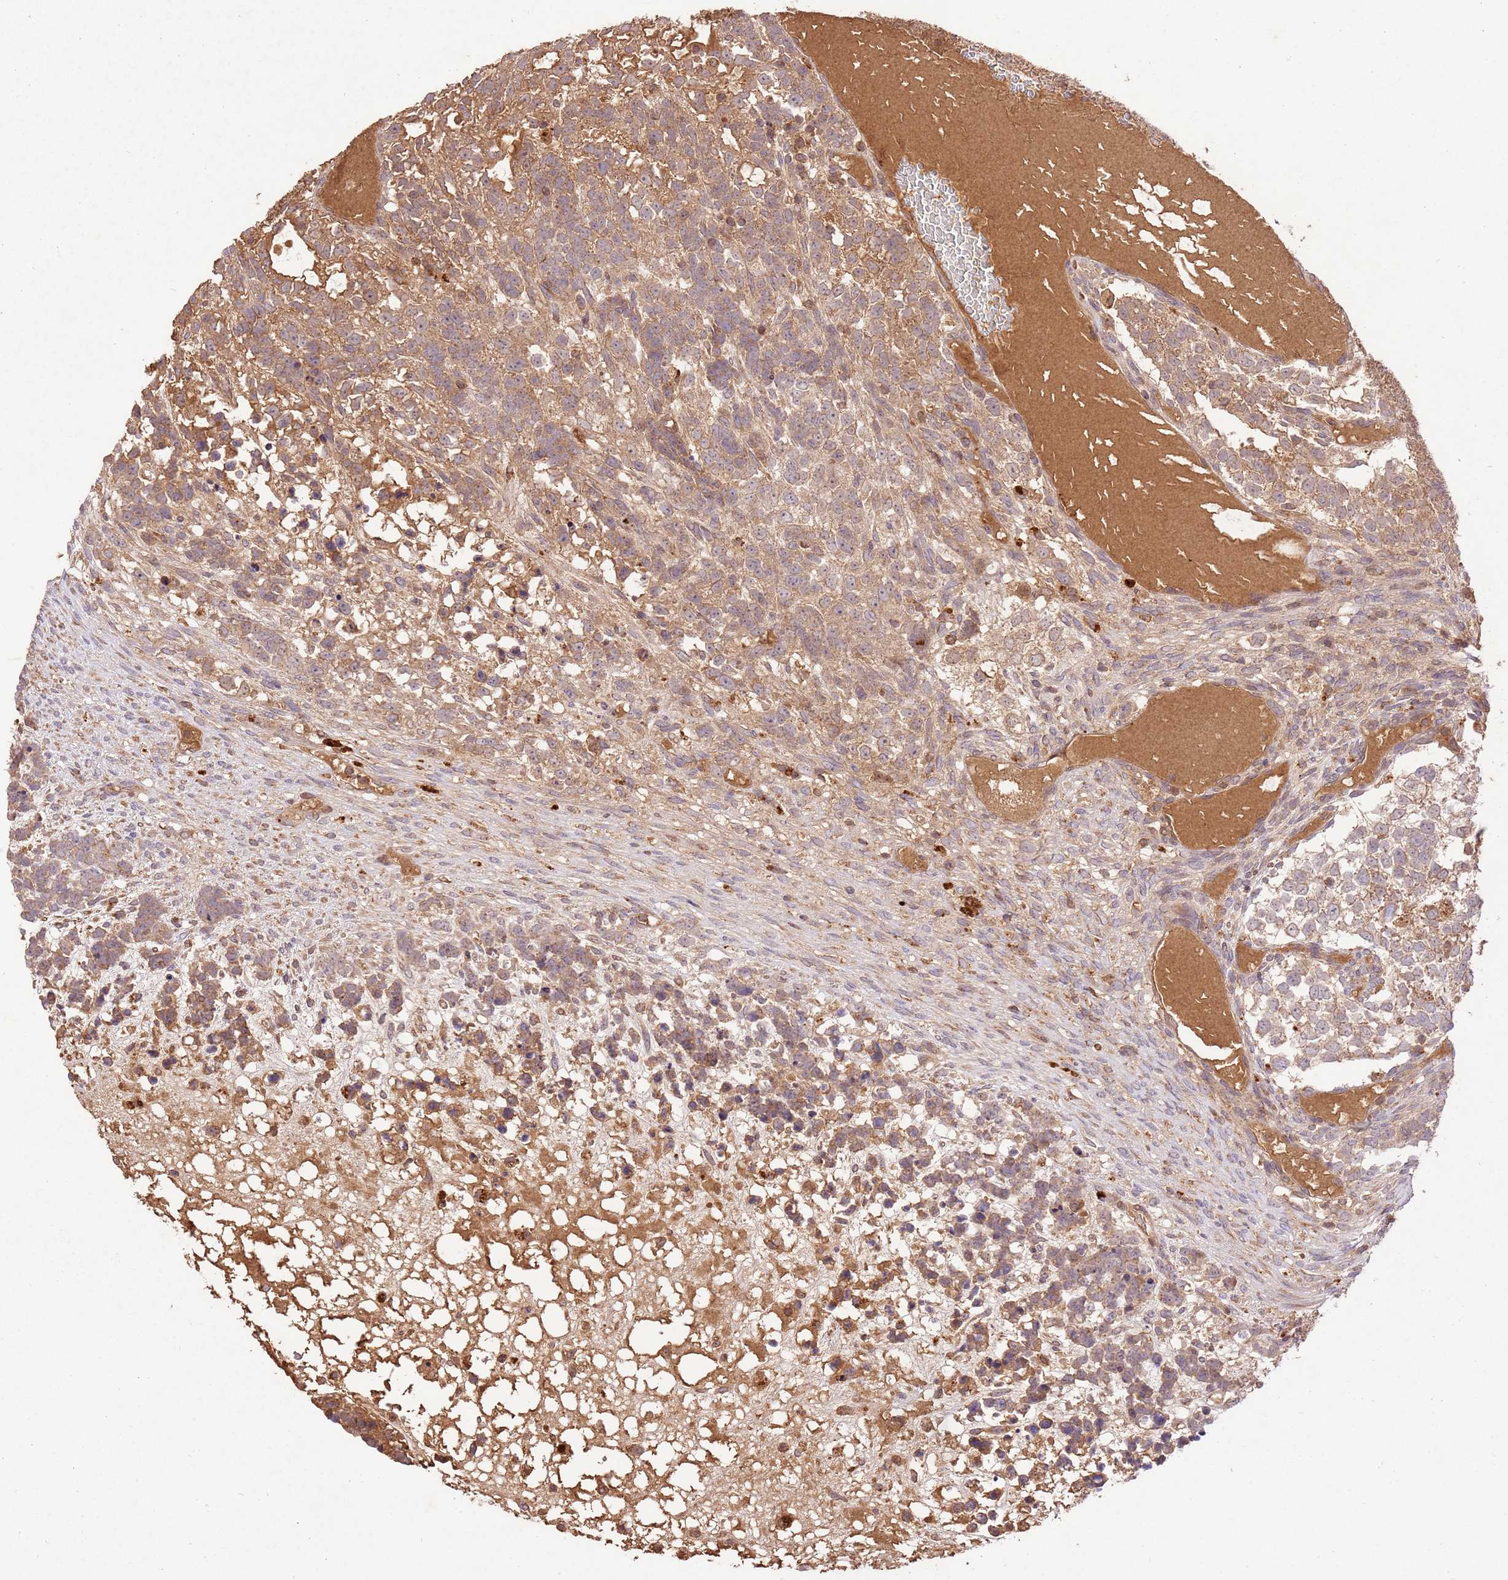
{"staining": {"intensity": "moderate", "quantity": ">75%", "location": "cytoplasmic/membranous"}, "tissue": "testis cancer", "cell_type": "Tumor cells", "image_type": "cancer", "snomed": [{"axis": "morphology", "description": "Carcinoma, Embryonal, NOS"}, {"axis": "topography", "description": "Testis"}], "caption": "Immunohistochemical staining of human testis embryonal carcinoma displays medium levels of moderate cytoplasmic/membranous protein positivity in approximately >75% of tumor cells. (Brightfield microscopy of DAB IHC at high magnification).", "gene": "LRRC28", "patient": {"sex": "male", "age": 23}}